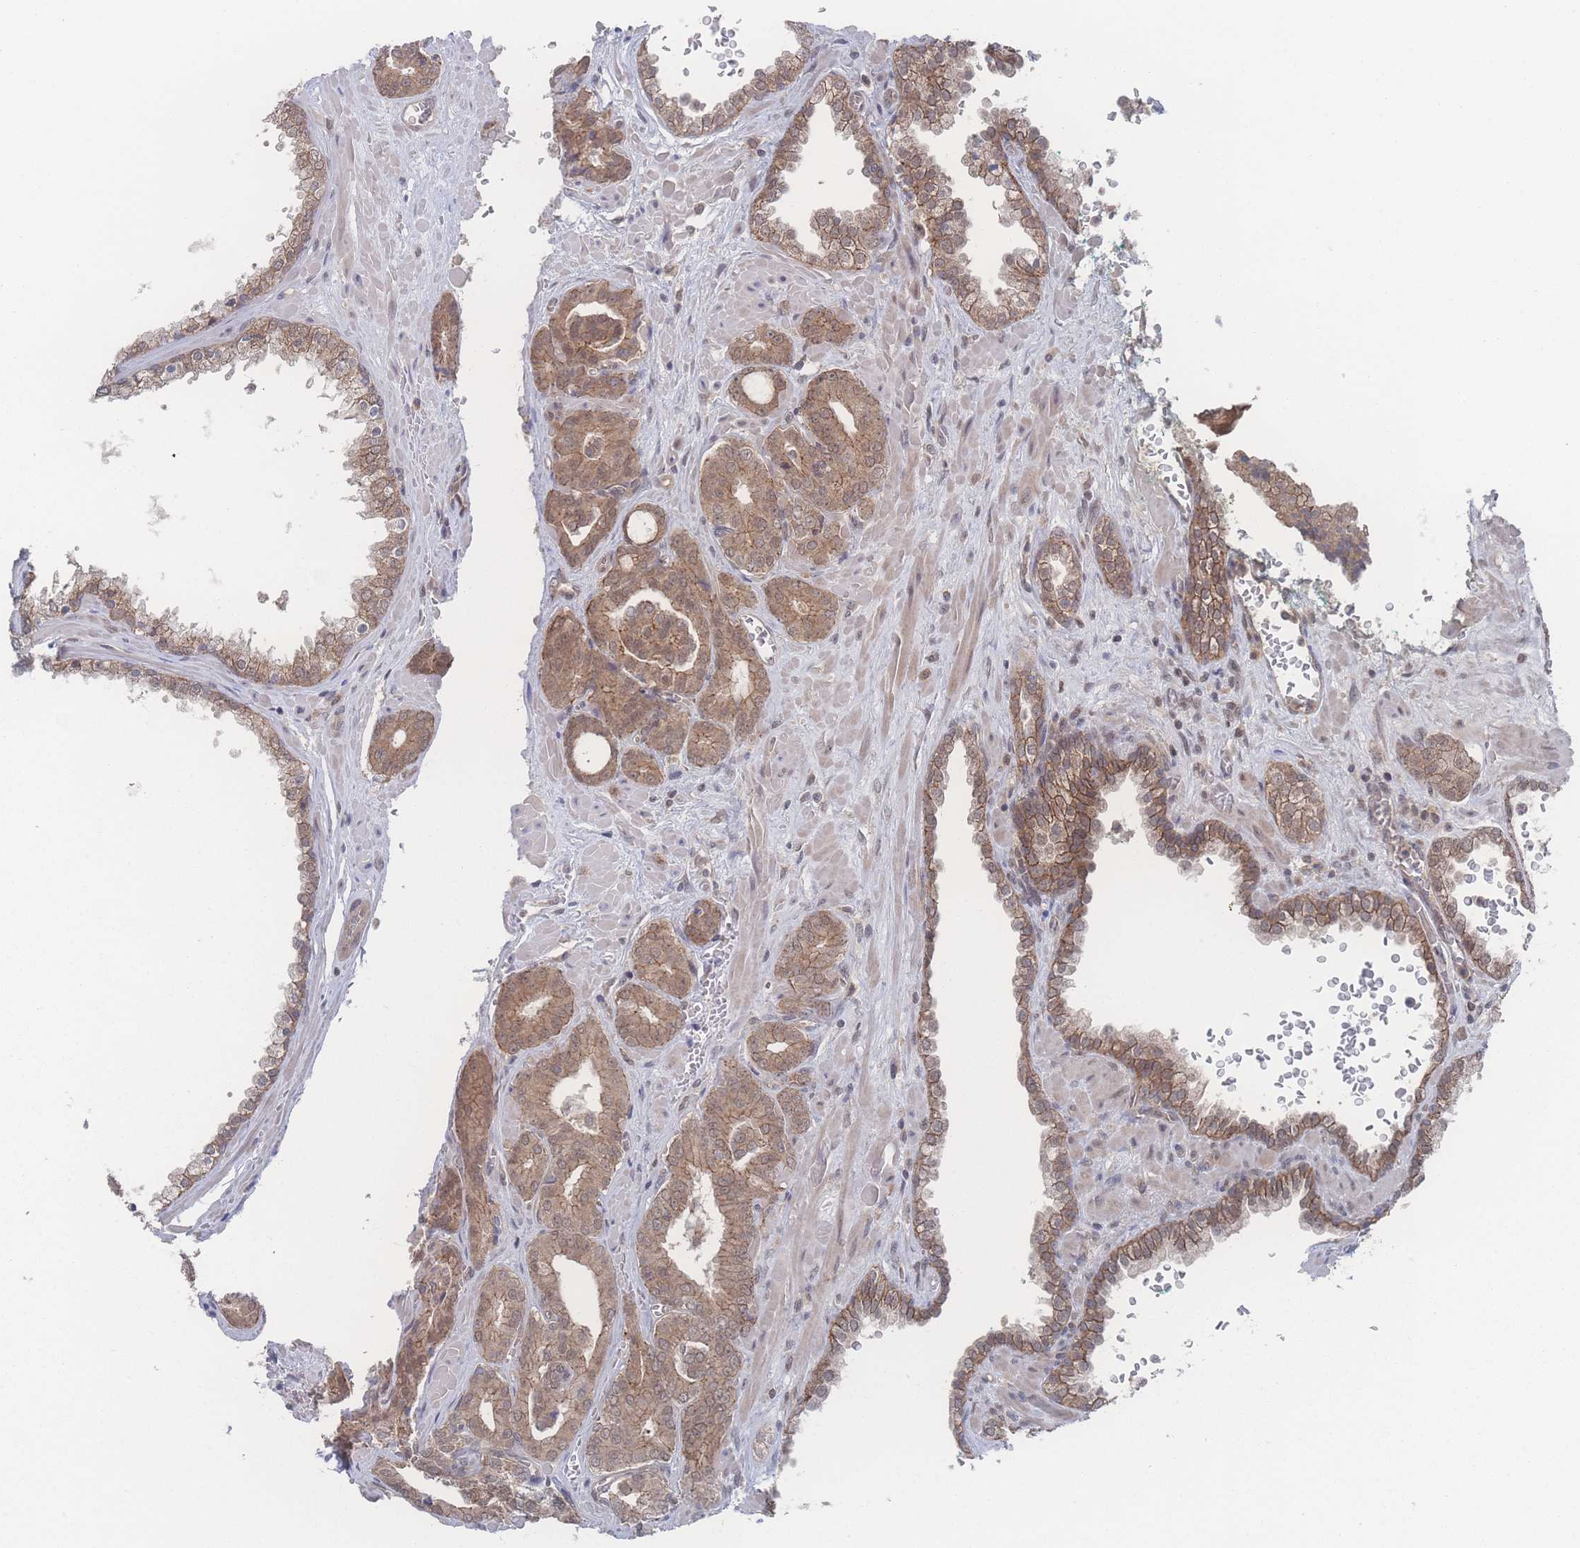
{"staining": {"intensity": "moderate", "quantity": ">75%", "location": "cytoplasmic/membranous"}, "tissue": "prostate cancer", "cell_type": "Tumor cells", "image_type": "cancer", "snomed": [{"axis": "morphology", "description": "Adenocarcinoma, High grade"}, {"axis": "topography", "description": "Prostate"}], "caption": "There is medium levels of moderate cytoplasmic/membranous positivity in tumor cells of prostate adenocarcinoma (high-grade), as demonstrated by immunohistochemical staining (brown color).", "gene": "NBEAL1", "patient": {"sex": "male", "age": 66}}